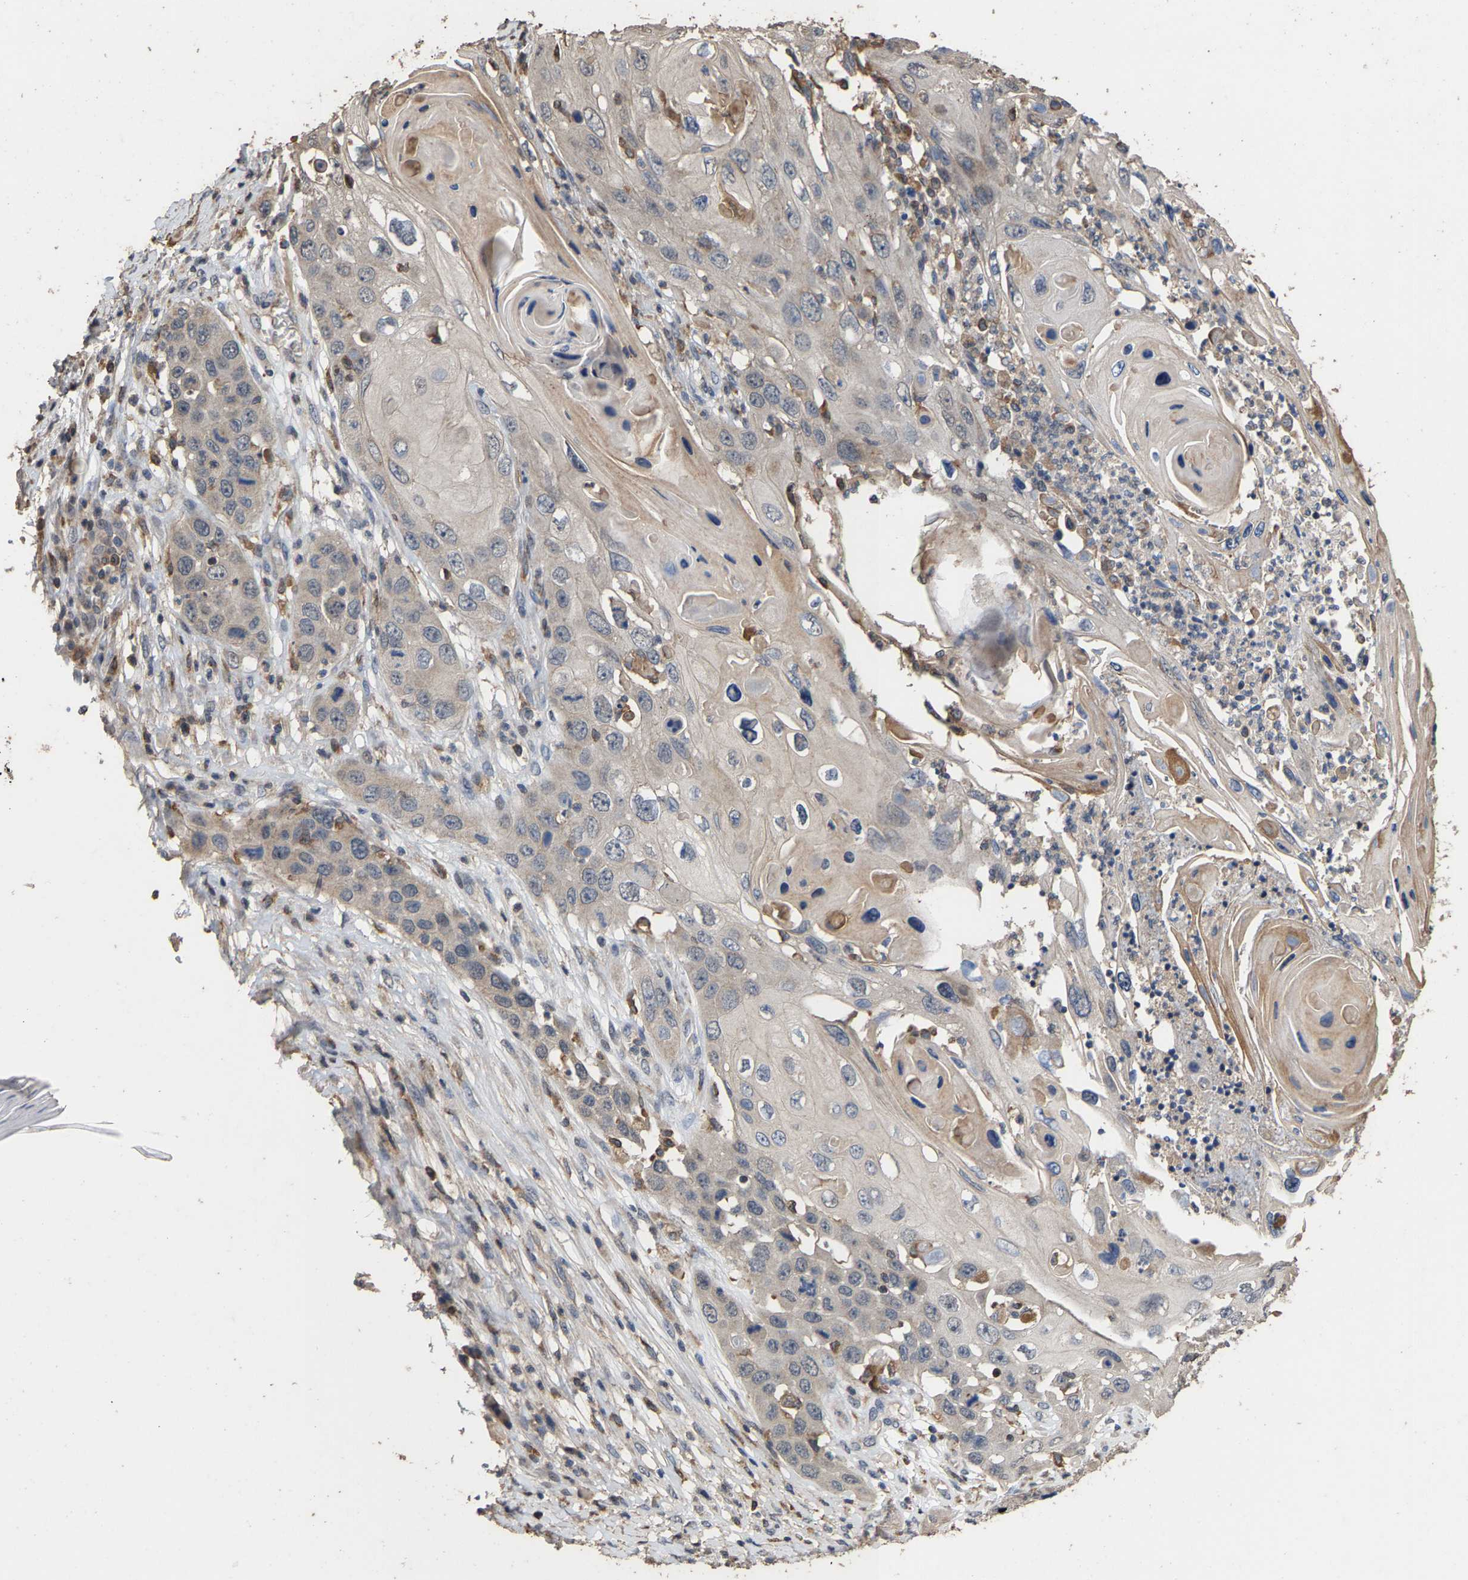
{"staining": {"intensity": "weak", "quantity": "<25%", "location": "cytoplasmic/membranous"}, "tissue": "skin cancer", "cell_type": "Tumor cells", "image_type": "cancer", "snomed": [{"axis": "morphology", "description": "Squamous cell carcinoma, NOS"}, {"axis": "topography", "description": "Skin"}], "caption": "Immunohistochemistry (IHC) of skin cancer (squamous cell carcinoma) displays no staining in tumor cells.", "gene": "TDRKH", "patient": {"sex": "male", "age": 55}}